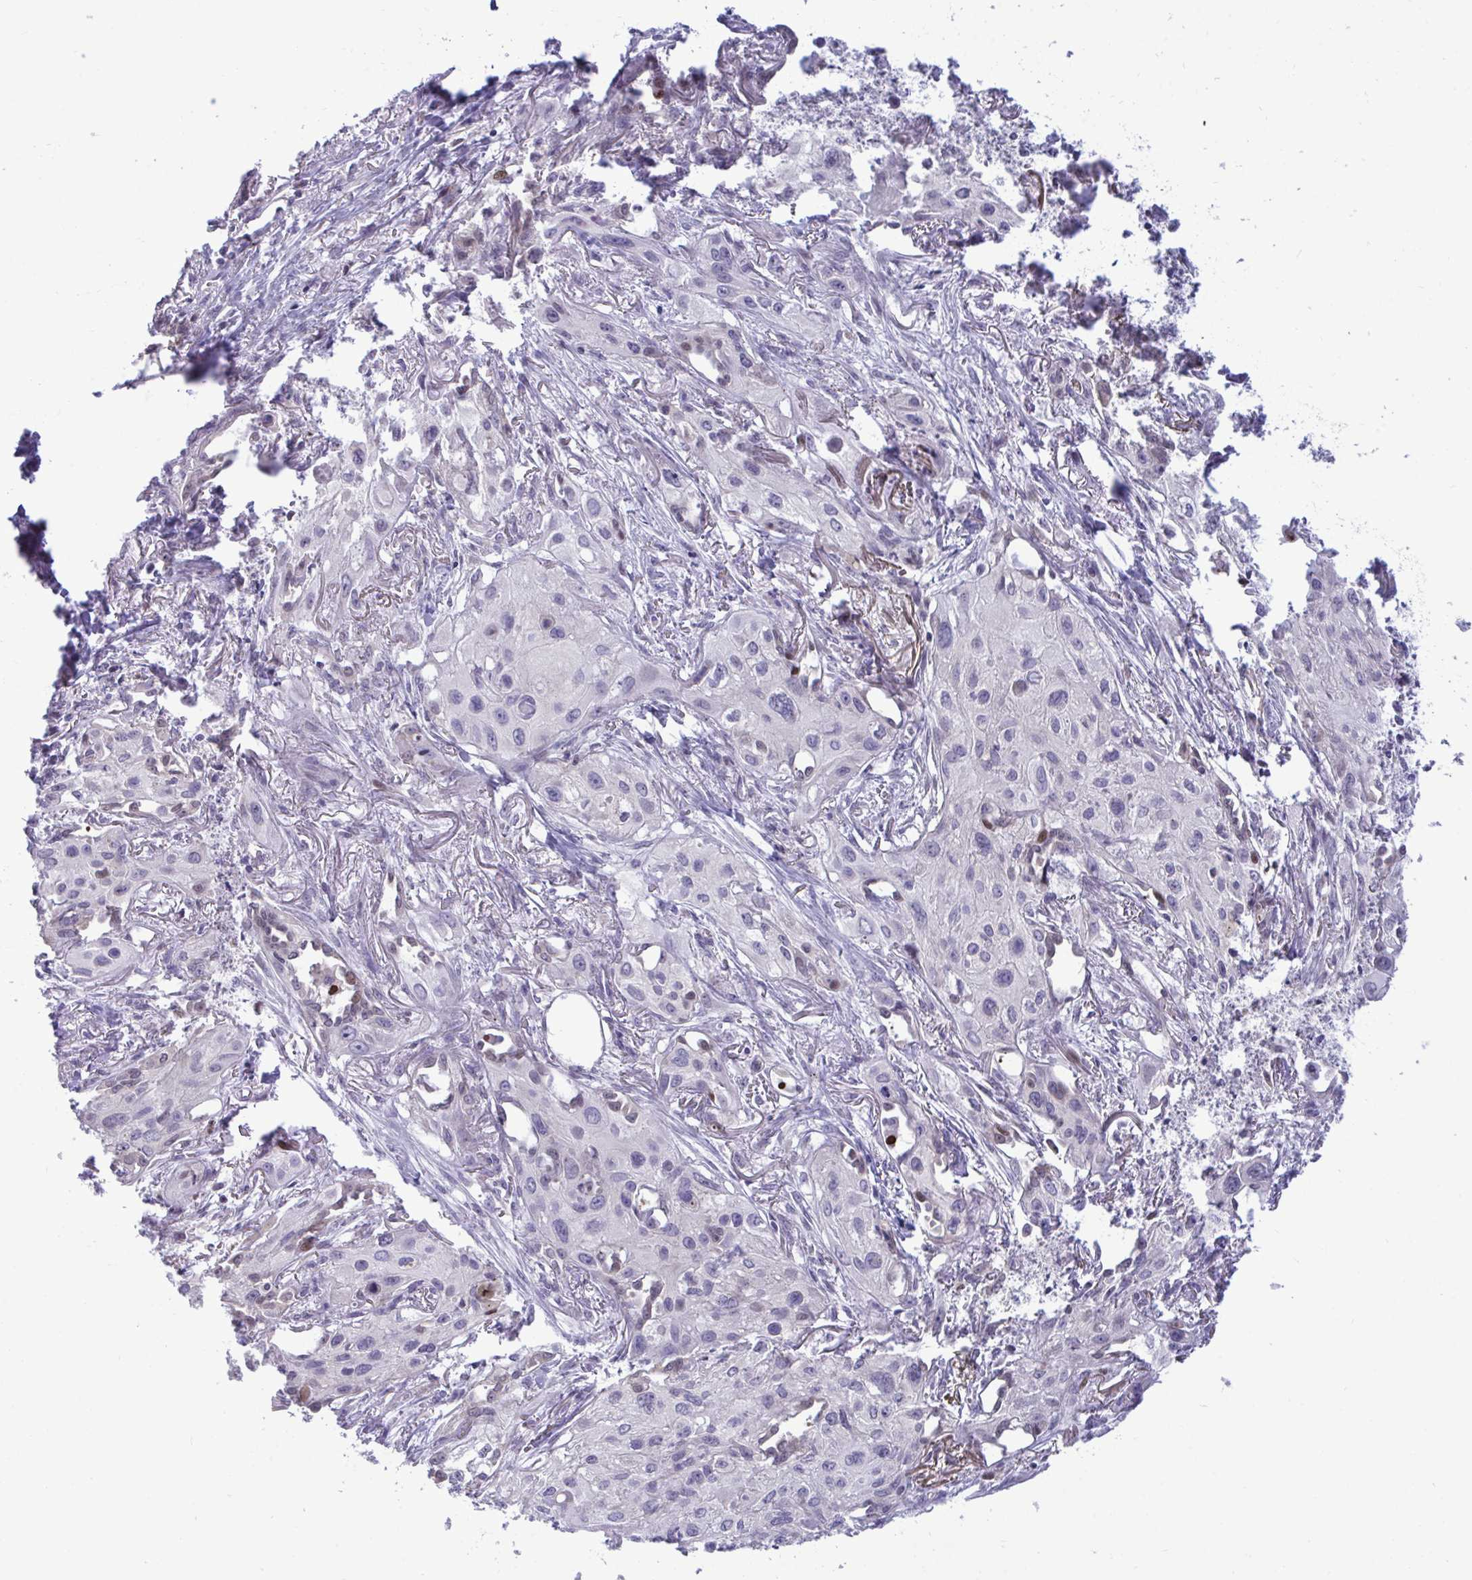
{"staining": {"intensity": "negative", "quantity": "none", "location": "none"}, "tissue": "lung cancer", "cell_type": "Tumor cells", "image_type": "cancer", "snomed": [{"axis": "morphology", "description": "Squamous cell carcinoma, NOS"}, {"axis": "topography", "description": "Lung"}], "caption": "IHC photomicrograph of neoplastic tissue: human lung cancer stained with DAB (3,3'-diaminobenzidine) demonstrates no significant protein positivity in tumor cells. Brightfield microscopy of IHC stained with DAB (brown) and hematoxylin (blue), captured at high magnification.", "gene": "EPOP", "patient": {"sex": "male", "age": 71}}